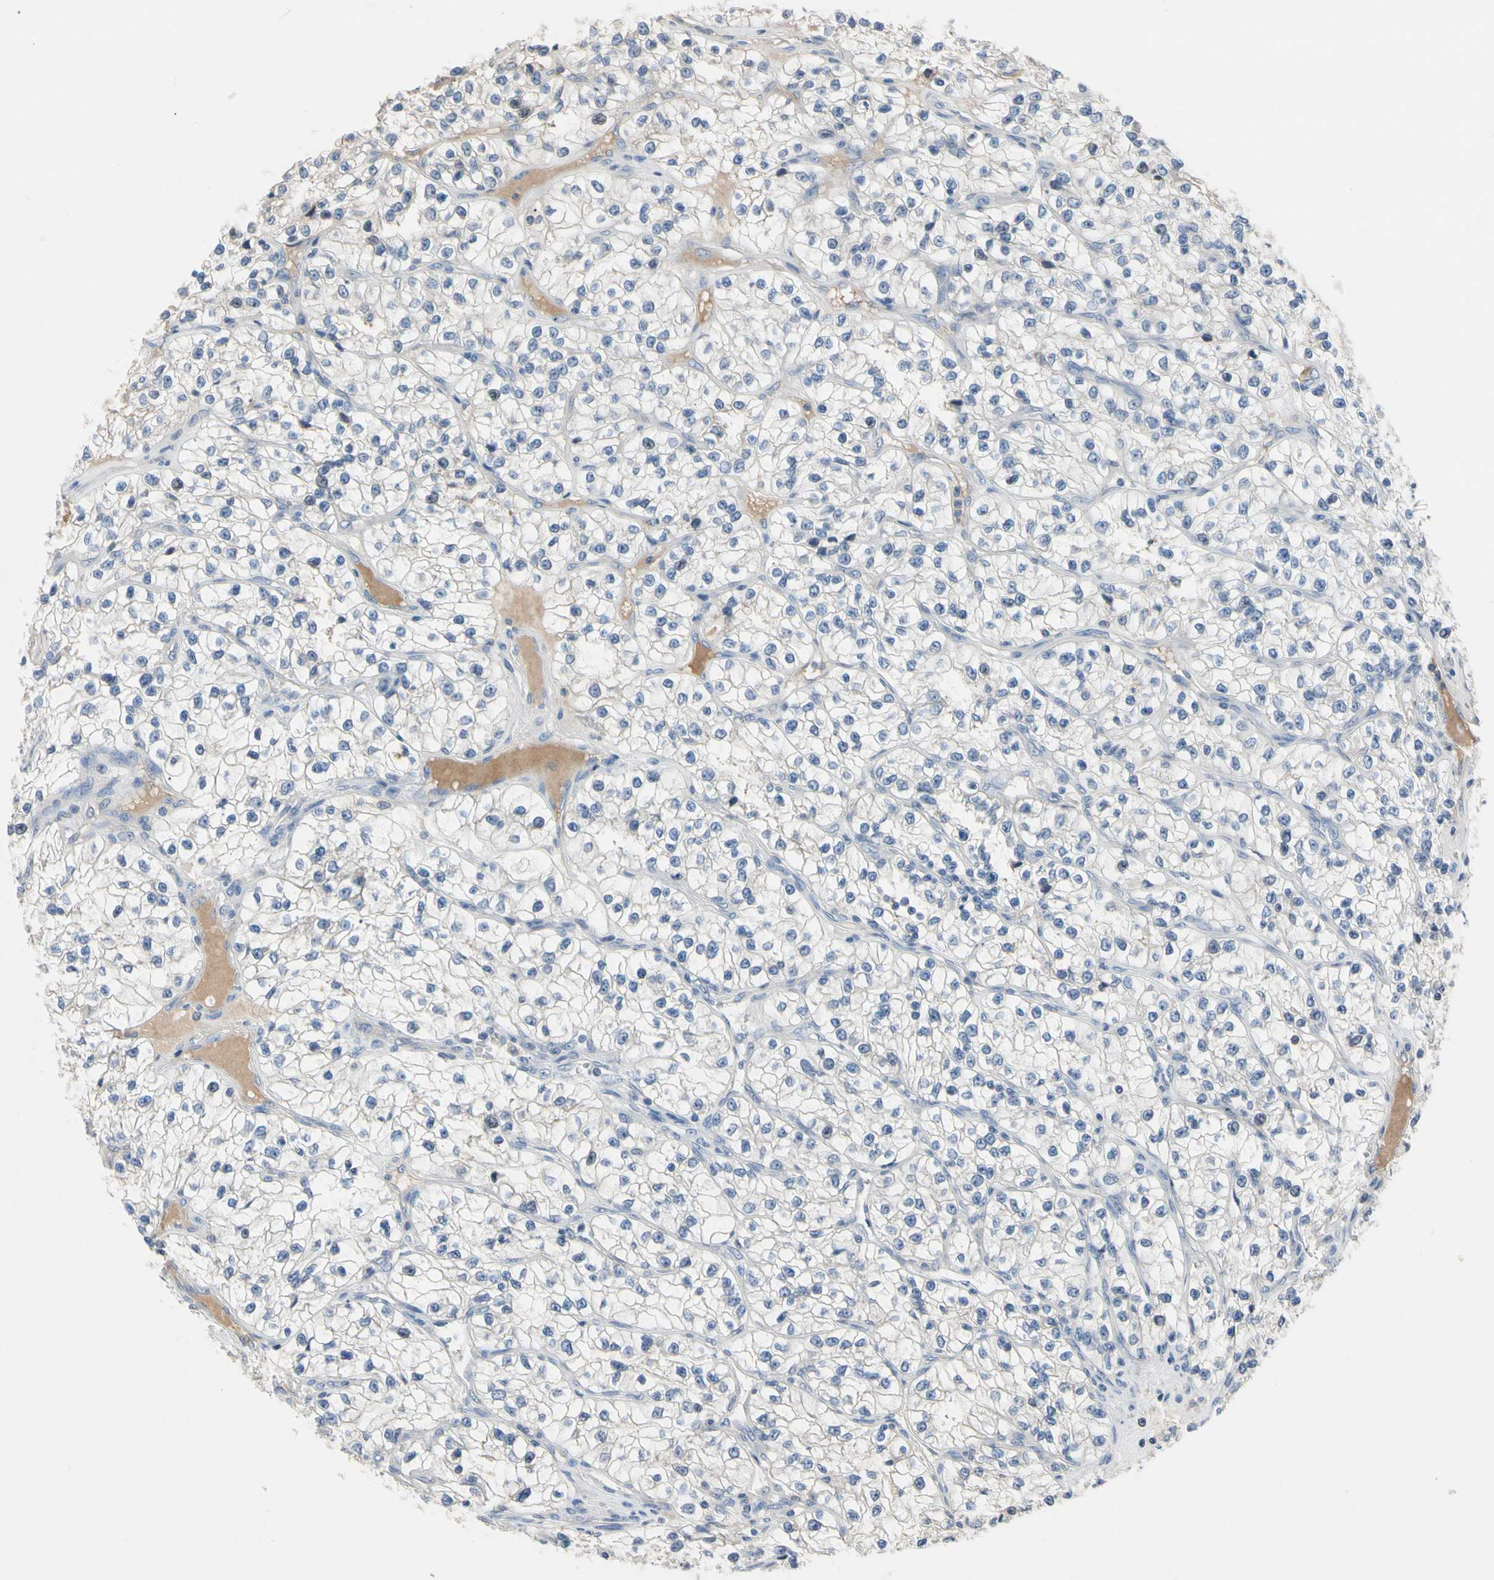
{"staining": {"intensity": "negative", "quantity": "none", "location": "none"}, "tissue": "renal cancer", "cell_type": "Tumor cells", "image_type": "cancer", "snomed": [{"axis": "morphology", "description": "Adenocarcinoma, NOS"}, {"axis": "topography", "description": "Kidney"}], "caption": "A high-resolution micrograph shows immunohistochemistry (IHC) staining of renal cancer (adenocarcinoma), which displays no significant positivity in tumor cells. Brightfield microscopy of immunohistochemistry (IHC) stained with DAB (3,3'-diaminobenzidine) (brown) and hematoxylin (blue), captured at high magnification.", "gene": "ECRG4", "patient": {"sex": "female", "age": 57}}